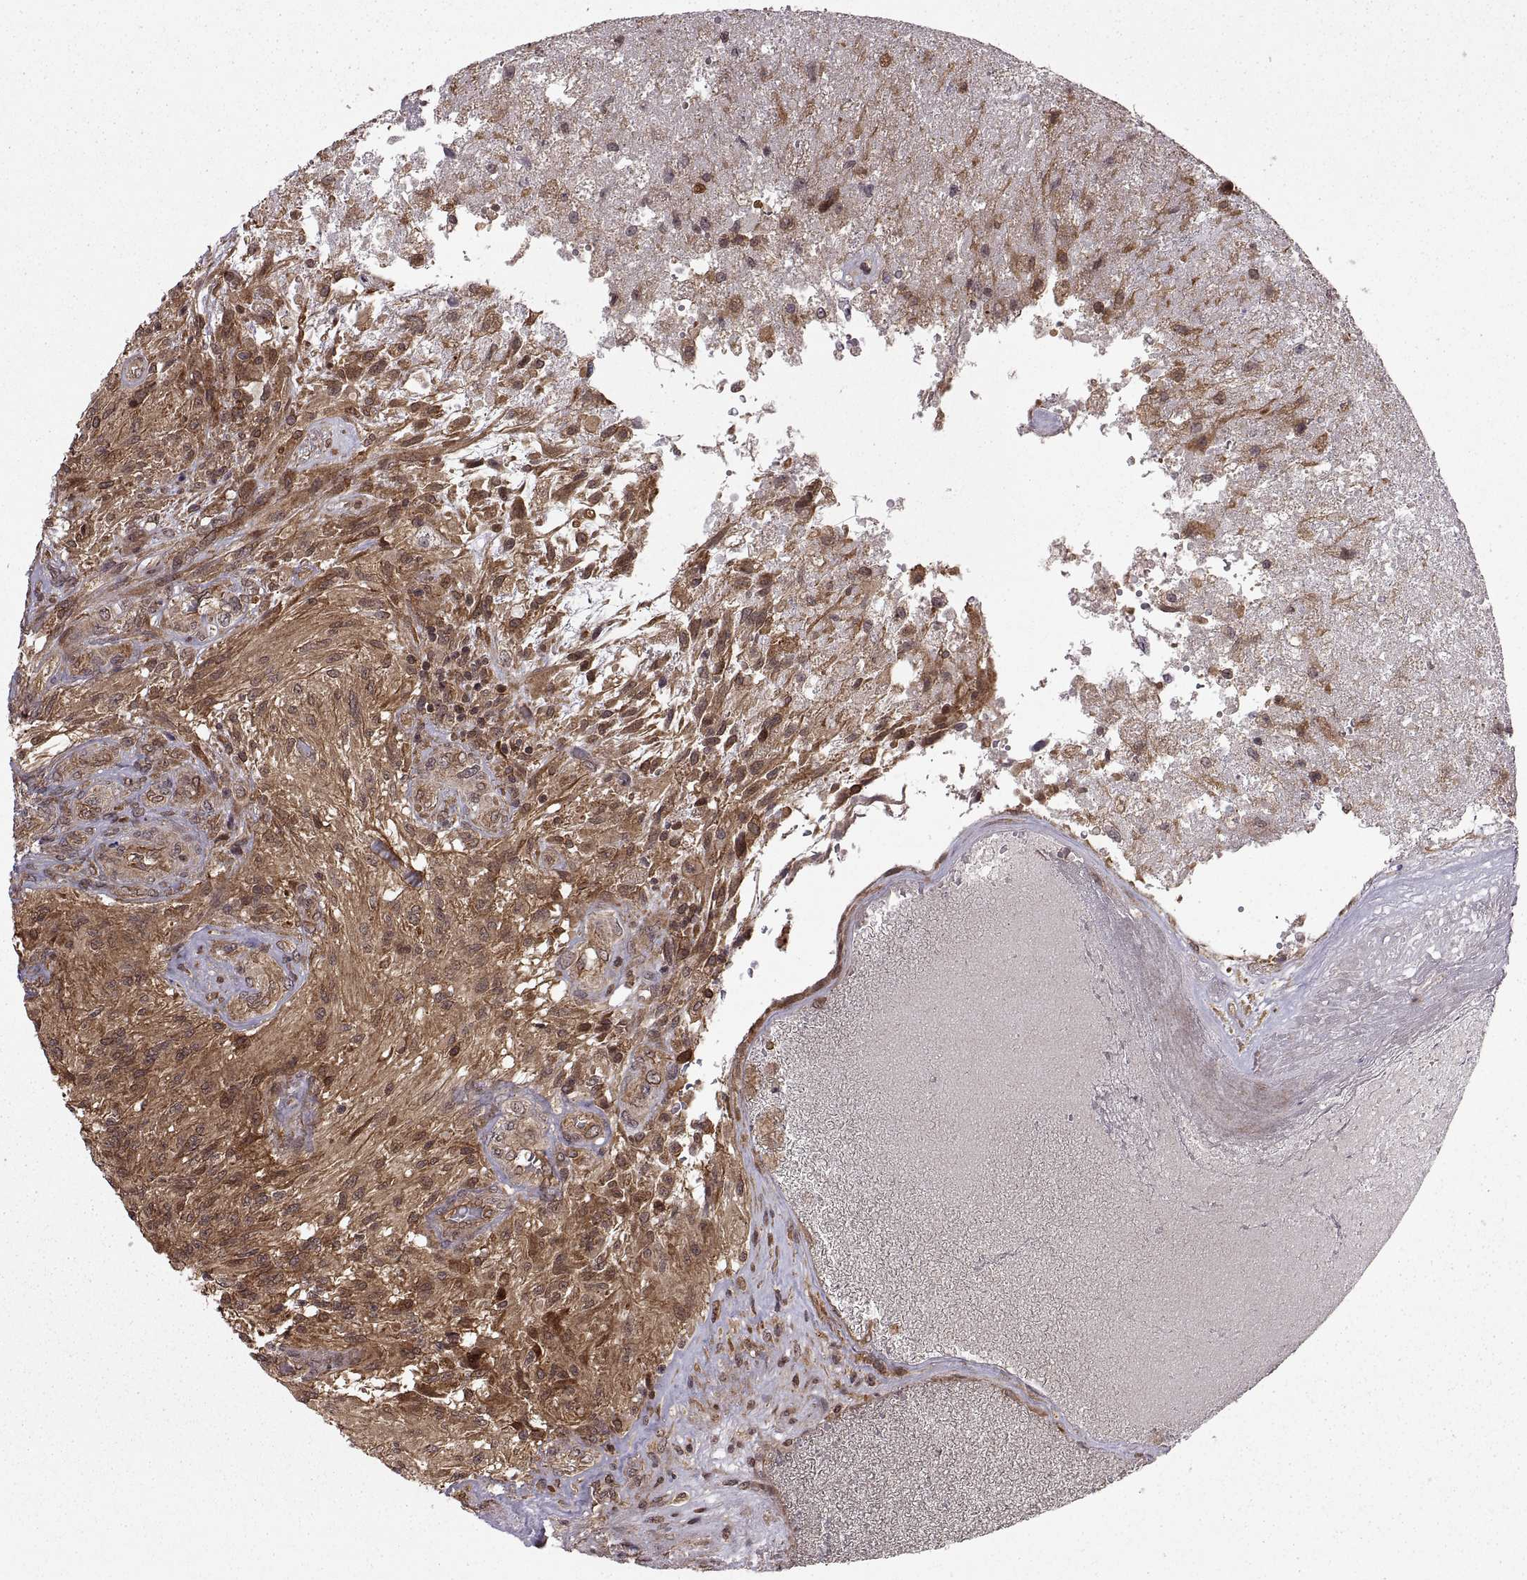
{"staining": {"intensity": "strong", "quantity": ">75%", "location": "cytoplasmic/membranous"}, "tissue": "glioma", "cell_type": "Tumor cells", "image_type": "cancer", "snomed": [{"axis": "morphology", "description": "Glioma, malignant, High grade"}, {"axis": "topography", "description": "Brain"}], "caption": "Immunohistochemical staining of malignant glioma (high-grade) demonstrates high levels of strong cytoplasmic/membranous protein positivity in about >75% of tumor cells. The protein of interest is stained brown, and the nuclei are stained in blue (DAB IHC with brightfield microscopy, high magnification).", "gene": "DEDD", "patient": {"sex": "male", "age": 56}}